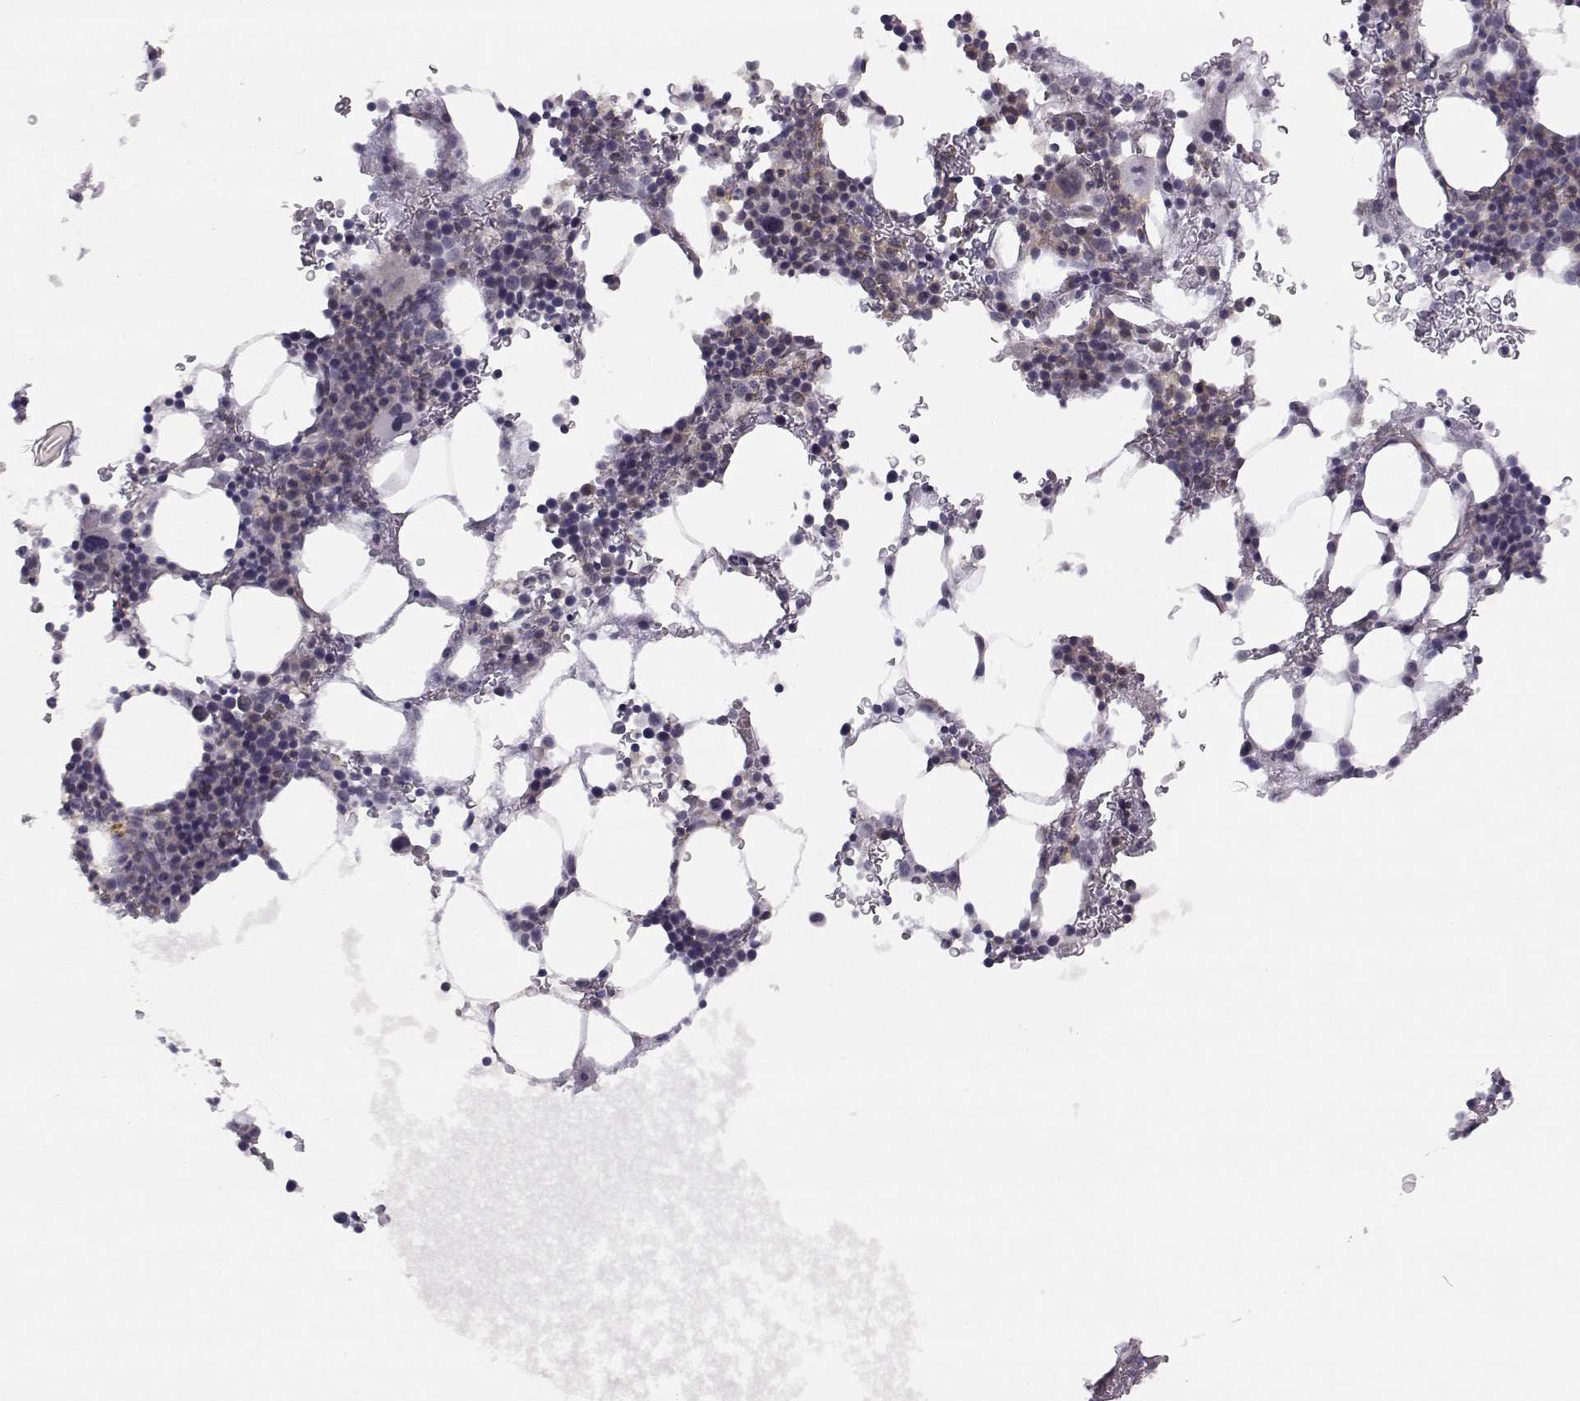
{"staining": {"intensity": "negative", "quantity": "none", "location": "none"}, "tissue": "bone marrow", "cell_type": "Hematopoietic cells", "image_type": "normal", "snomed": [{"axis": "morphology", "description": "Normal tissue, NOS"}, {"axis": "topography", "description": "Bone marrow"}], "caption": "The IHC histopathology image has no significant expression in hematopoietic cells of bone marrow.", "gene": "KIF13B", "patient": {"sex": "male", "age": 77}}